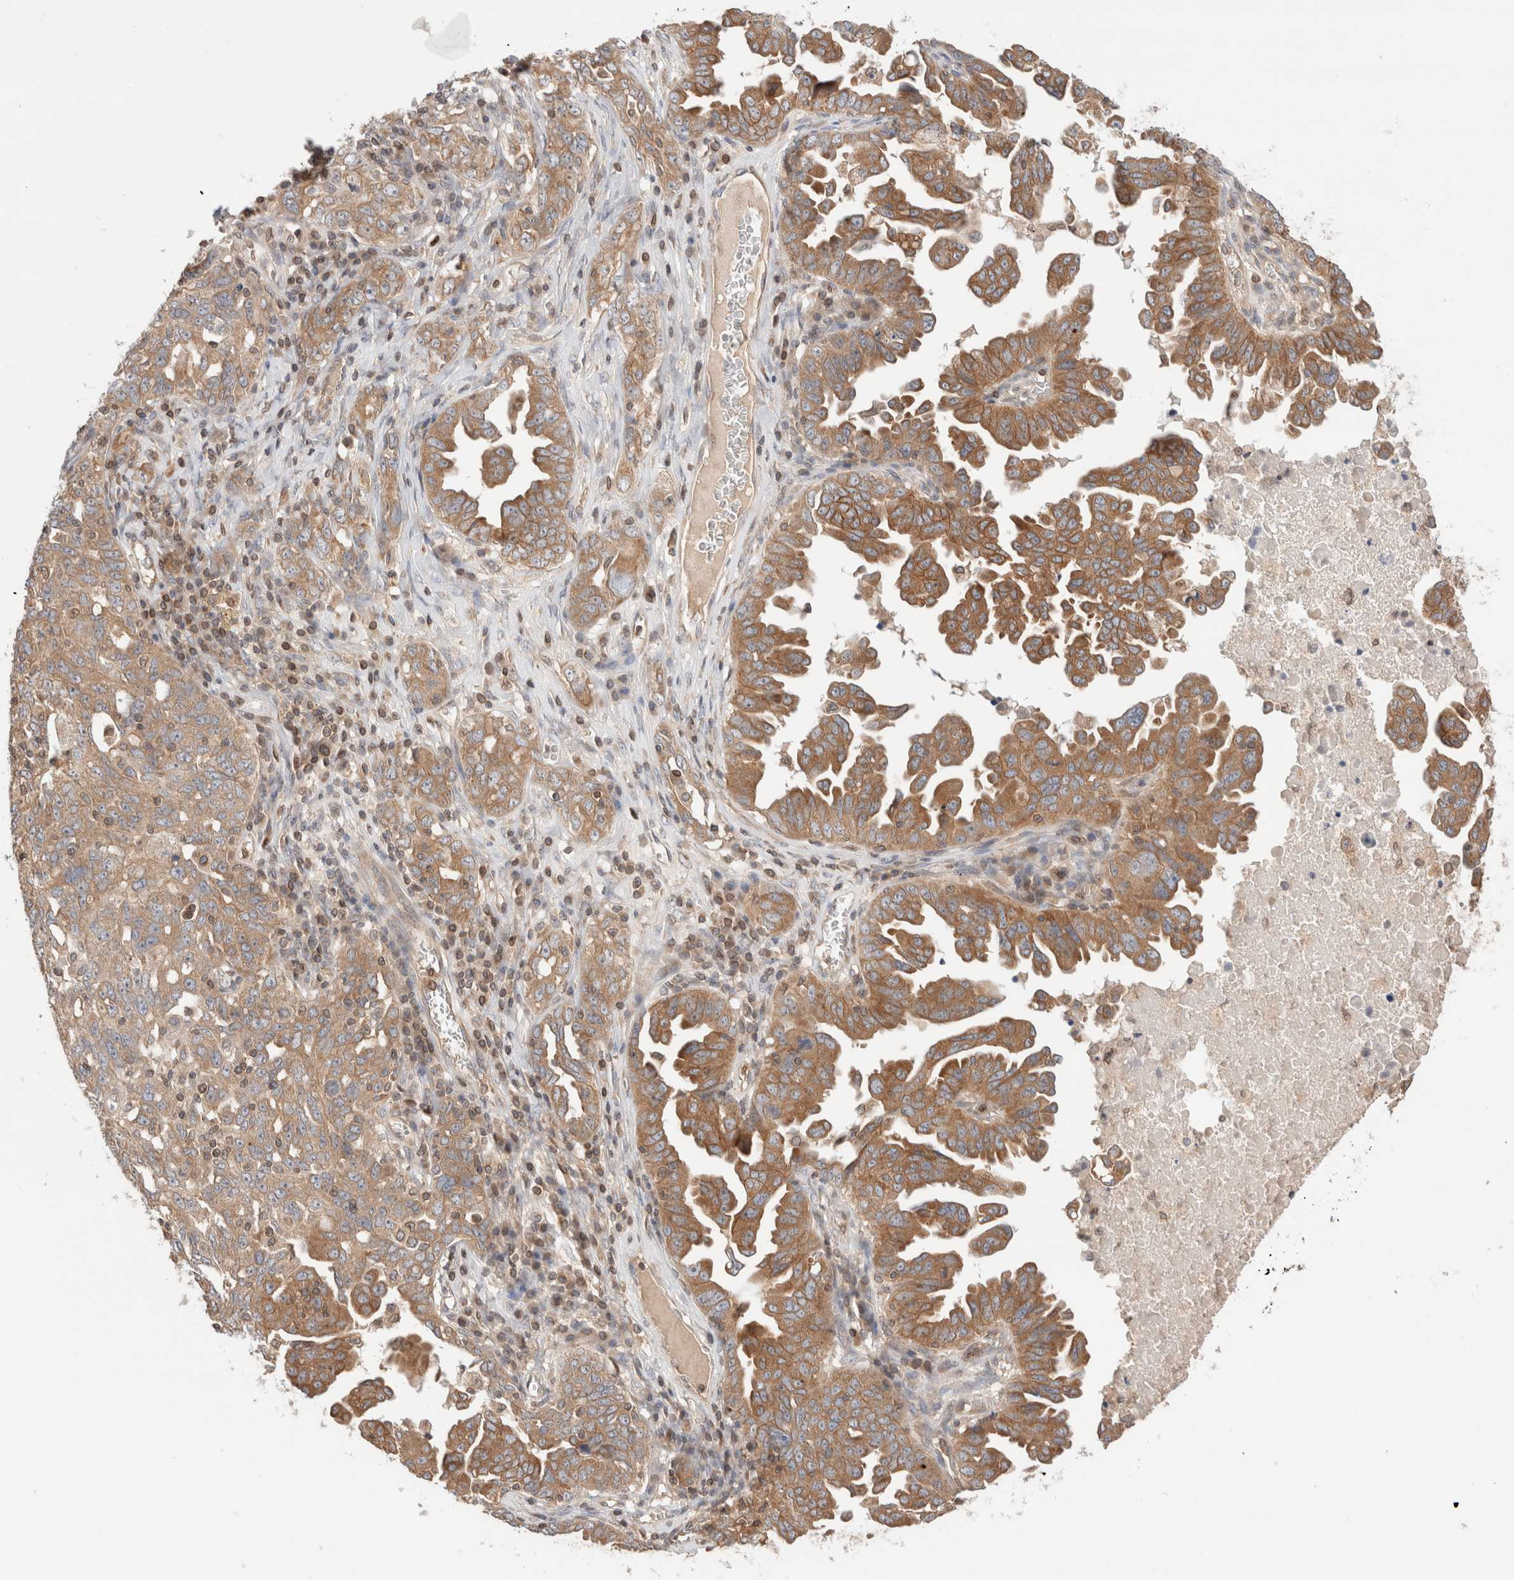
{"staining": {"intensity": "moderate", "quantity": ">75%", "location": "cytoplasmic/membranous"}, "tissue": "ovarian cancer", "cell_type": "Tumor cells", "image_type": "cancer", "snomed": [{"axis": "morphology", "description": "Carcinoma, endometroid"}, {"axis": "topography", "description": "Ovary"}], "caption": "Ovarian endometroid carcinoma tissue shows moderate cytoplasmic/membranous expression in about >75% of tumor cells", "gene": "SIKE1", "patient": {"sex": "female", "age": 62}}